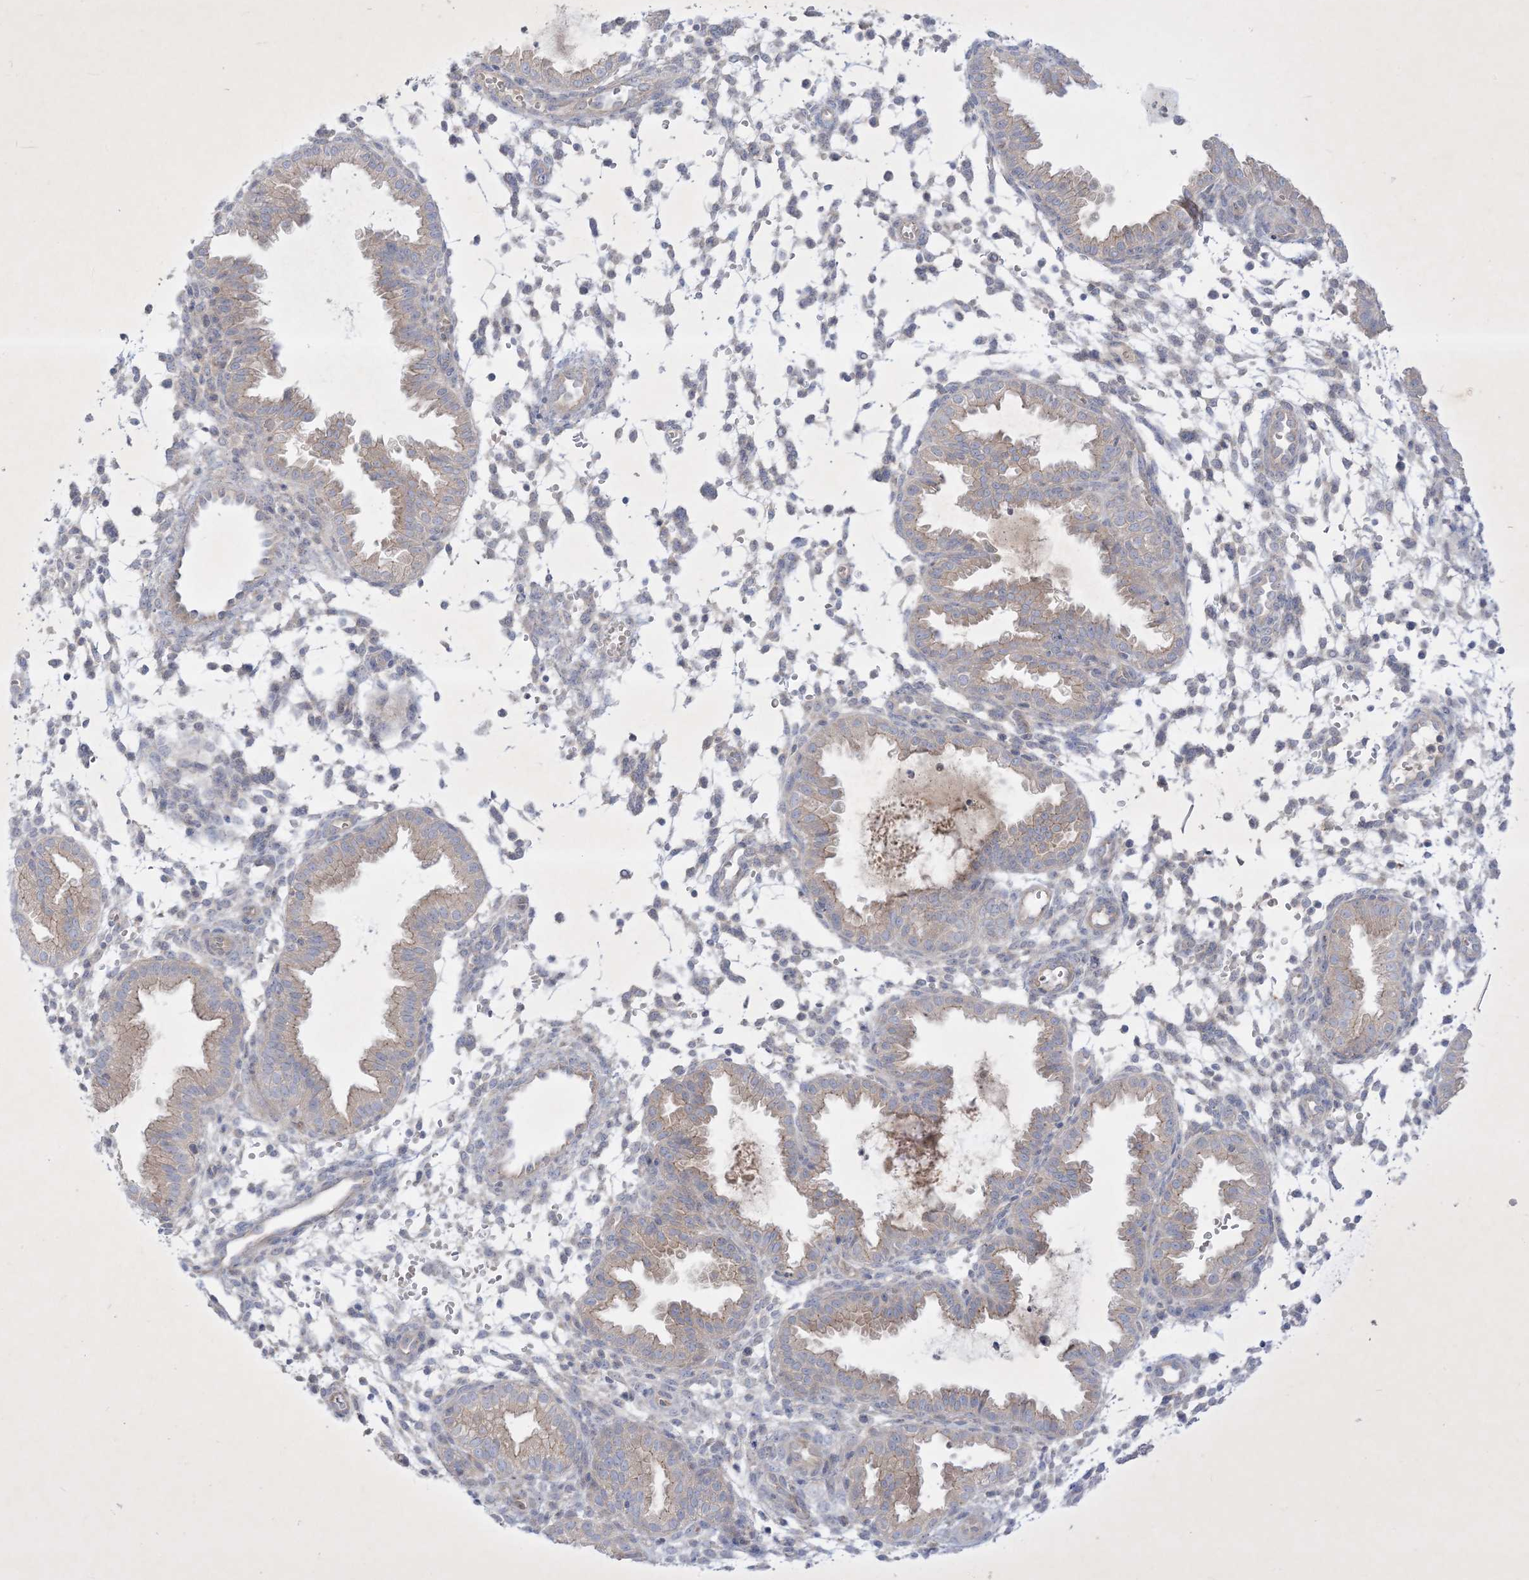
{"staining": {"intensity": "negative", "quantity": "none", "location": "none"}, "tissue": "endometrium", "cell_type": "Cells in endometrial stroma", "image_type": "normal", "snomed": [{"axis": "morphology", "description": "Normal tissue, NOS"}, {"axis": "topography", "description": "Endometrium"}], "caption": "Micrograph shows no protein expression in cells in endometrial stroma of unremarkable endometrium. (Immunohistochemistry, brightfield microscopy, high magnification).", "gene": "PLEKHA3", "patient": {"sex": "female", "age": 33}}